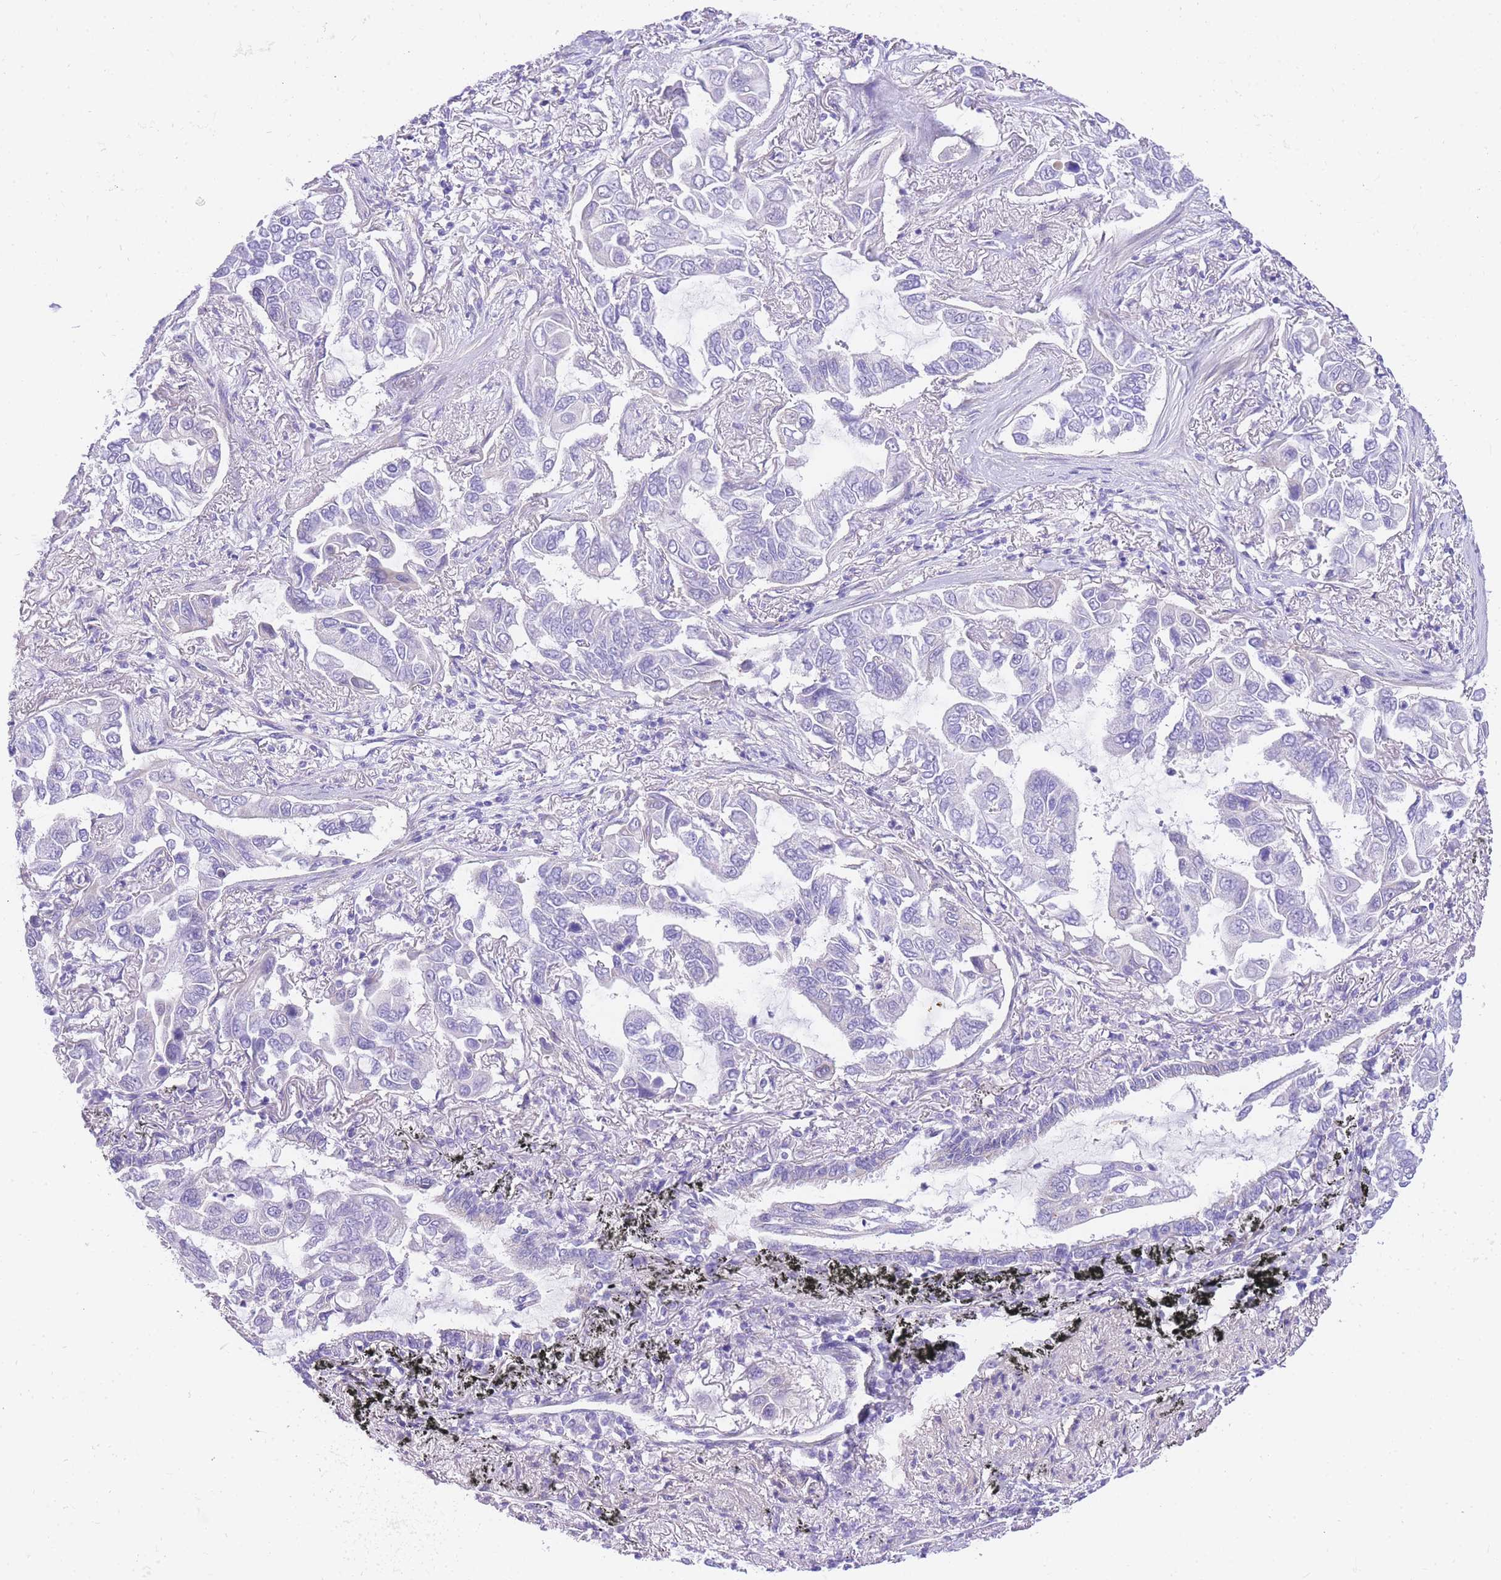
{"staining": {"intensity": "negative", "quantity": "none", "location": "none"}, "tissue": "lung cancer", "cell_type": "Tumor cells", "image_type": "cancer", "snomed": [{"axis": "morphology", "description": "Adenocarcinoma, NOS"}, {"axis": "topography", "description": "Lung"}], "caption": "Lung cancer was stained to show a protein in brown. There is no significant staining in tumor cells.", "gene": "S100PBP", "patient": {"sex": "male", "age": 64}}